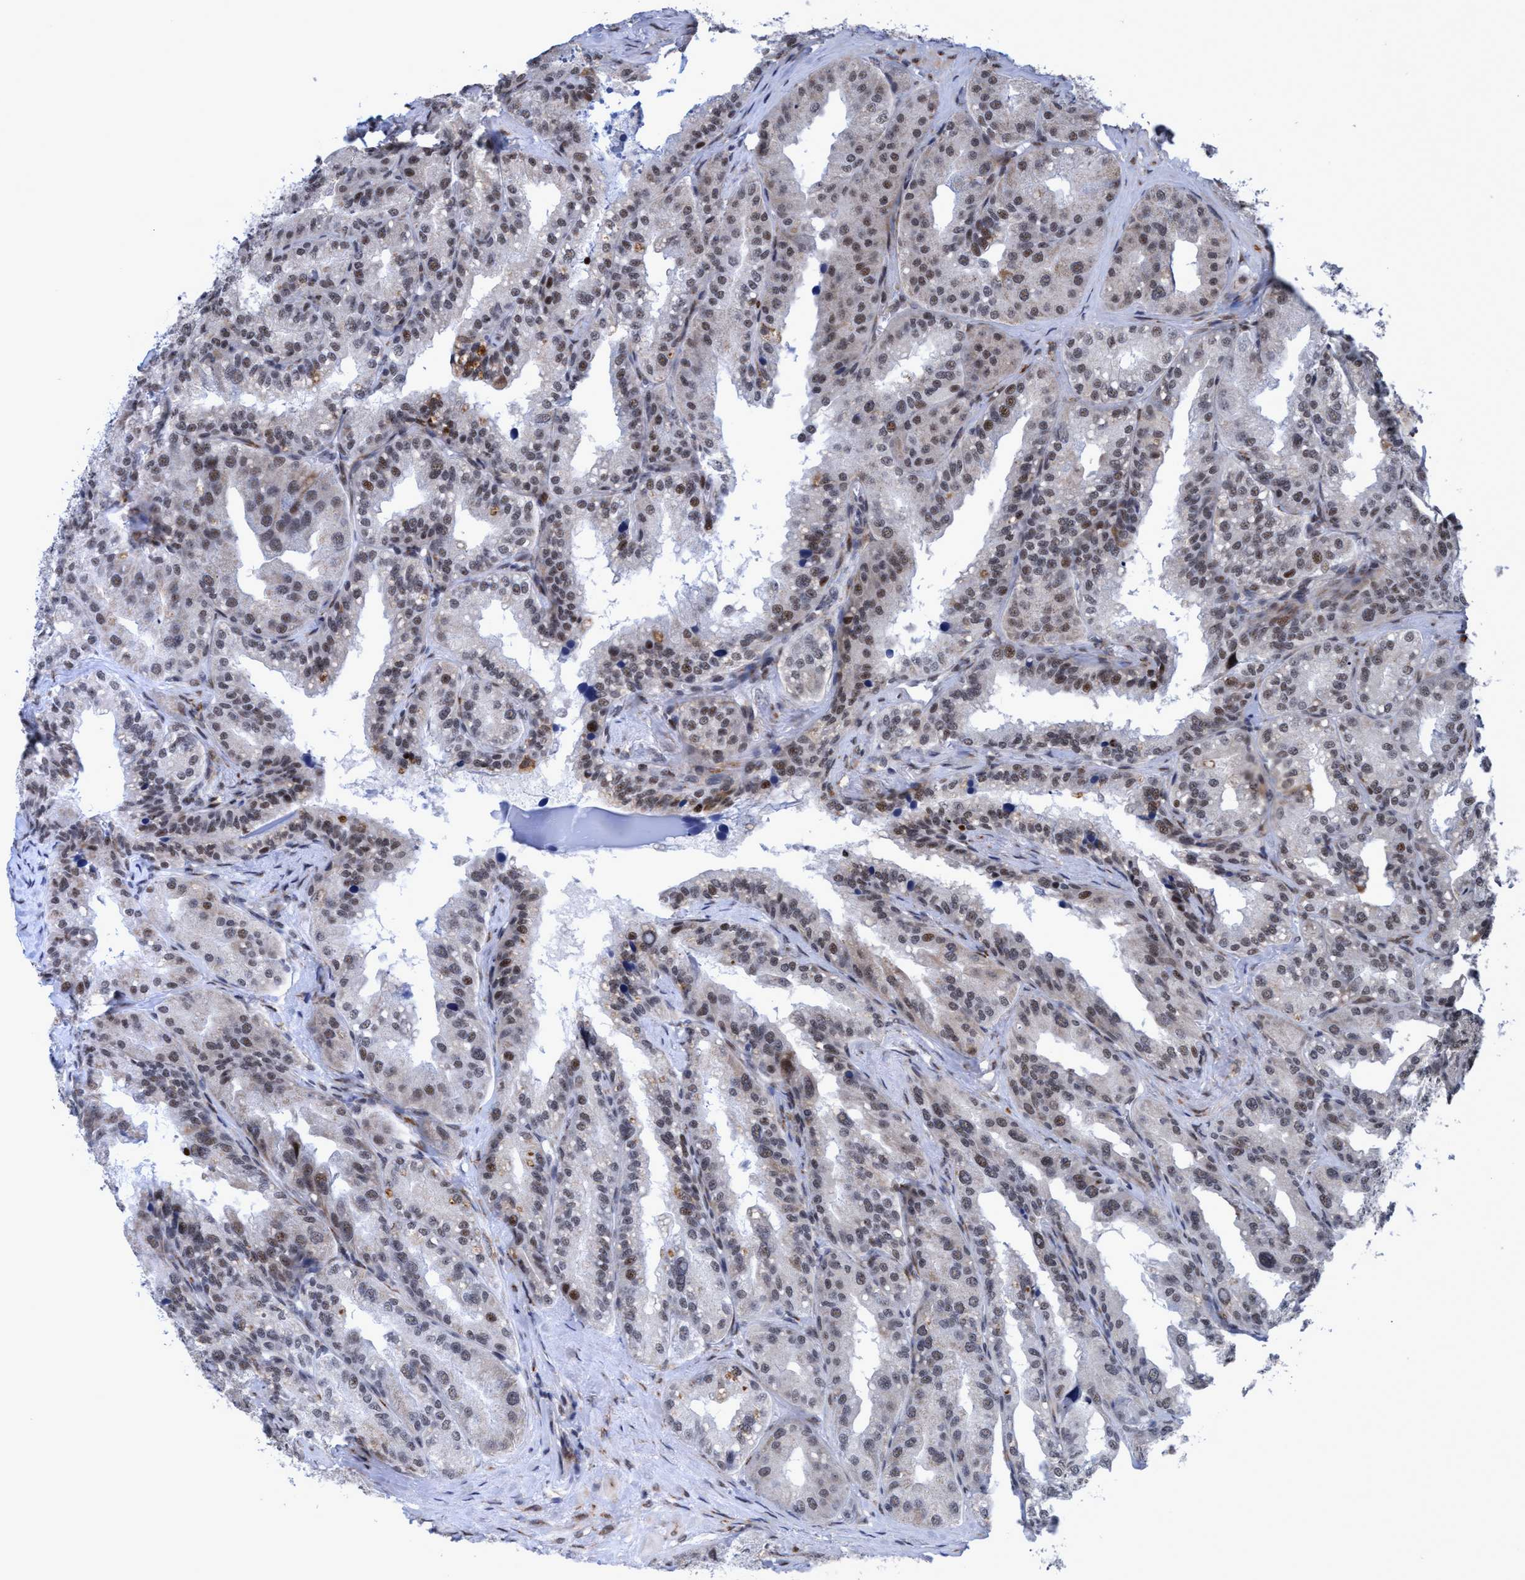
{"staining": {"intensity": "weak", "quantity": ">75%", "location": "nuclear"}, "tissue": "seminal vesicle", "cell_type": "Glandular cells", "image_type": "normal", "snomed": [{"axis": "morphology", "description": "Normal tissue, NOS"}, {"axis": "topography", "description": "Prostate"}, {"axis": "topography", "description": "Seminal veicle"}], "caption": "Normal seminal vesicle exhibits weak nuclear positivity in about >75% of glandular cells, visualized by immunohistochemistry.", "gene": "GLT6D1", "patient": {"sex": "male", "age": 51}}